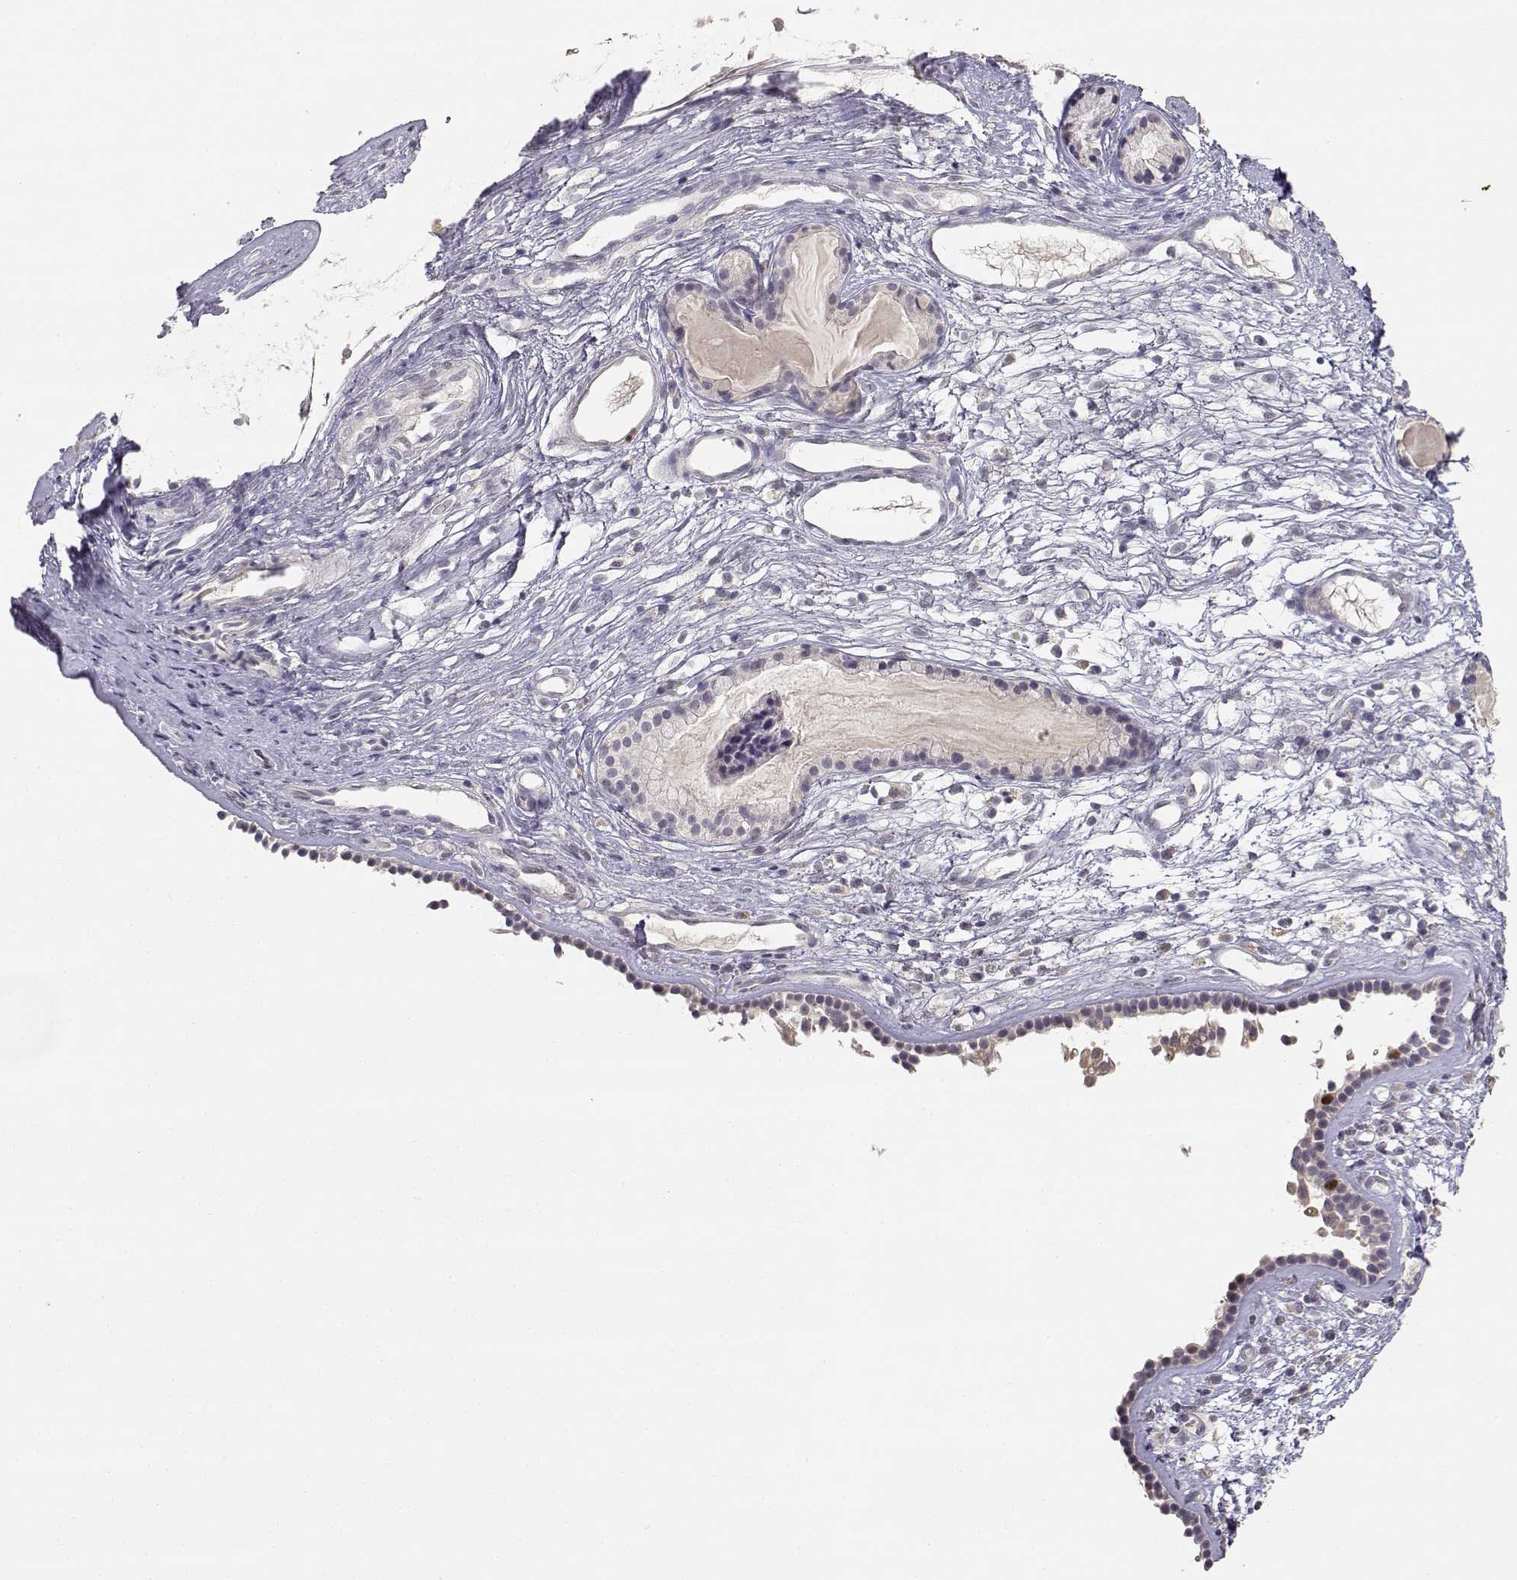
{"staining": {"intensity": "moderate", "quantity": "<25%", "location": "nuclear"}, "tissue": "nasopharynx", "cell_type": "Respiratory epithelial cells", "image_type": "normal", "snomed": [{"axis": "morphology", "description": "Normal tissue, NOS"}, {"axis": "topography", "description": "Nasopharynx"}], "caption": "Brown immunohistochemical staining in benign nasopharynx displays moderate nuclear staining in approximately <25% of respiratory epithelial cells. (brown staining indicates protein expression, while blue staining denotes nuclei).", "gene": "RAD51", "patient": {"sex": "male", "age": 77}}